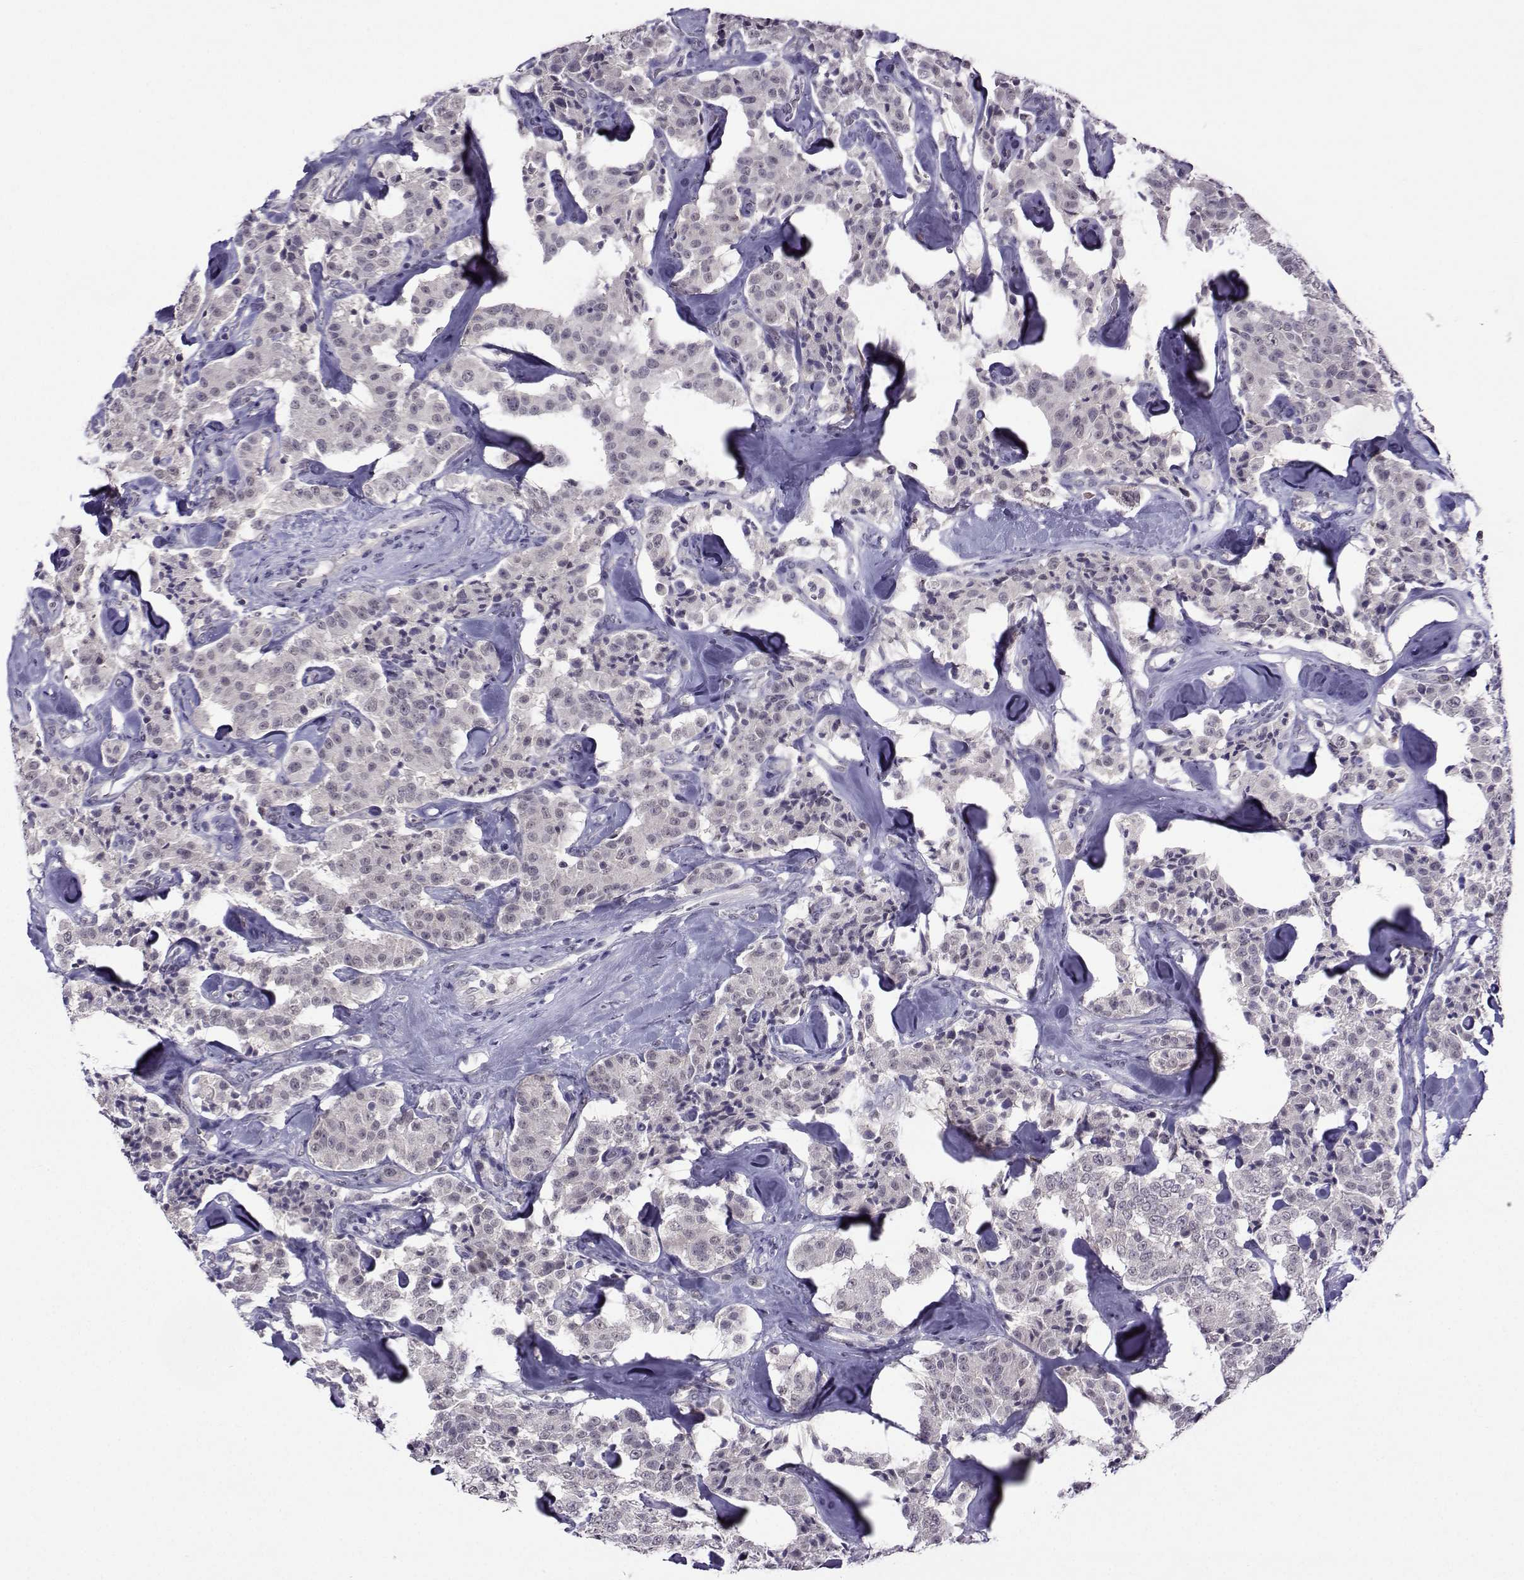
{"staining": {"intensity": "negative", "quantity": "none", "location": "none"}, "tissue": "carcinoid", "cell_type": "Tumor cells", "image_type": "cancer", "snomed": [{"axis": "morphology", "description": "Carcinoid, malignant, NOS"}, {"axis": "topography", "description": "Pancreas"}], "caption": "Immunohistochemistry histopathology image of neoplastic tissue: carcinoid (malignant) stained with DAB exhibits no significant protein positivity in tumor cells.", "gene": "DDX20", "patient": {"sex": "male", "age": 41}}